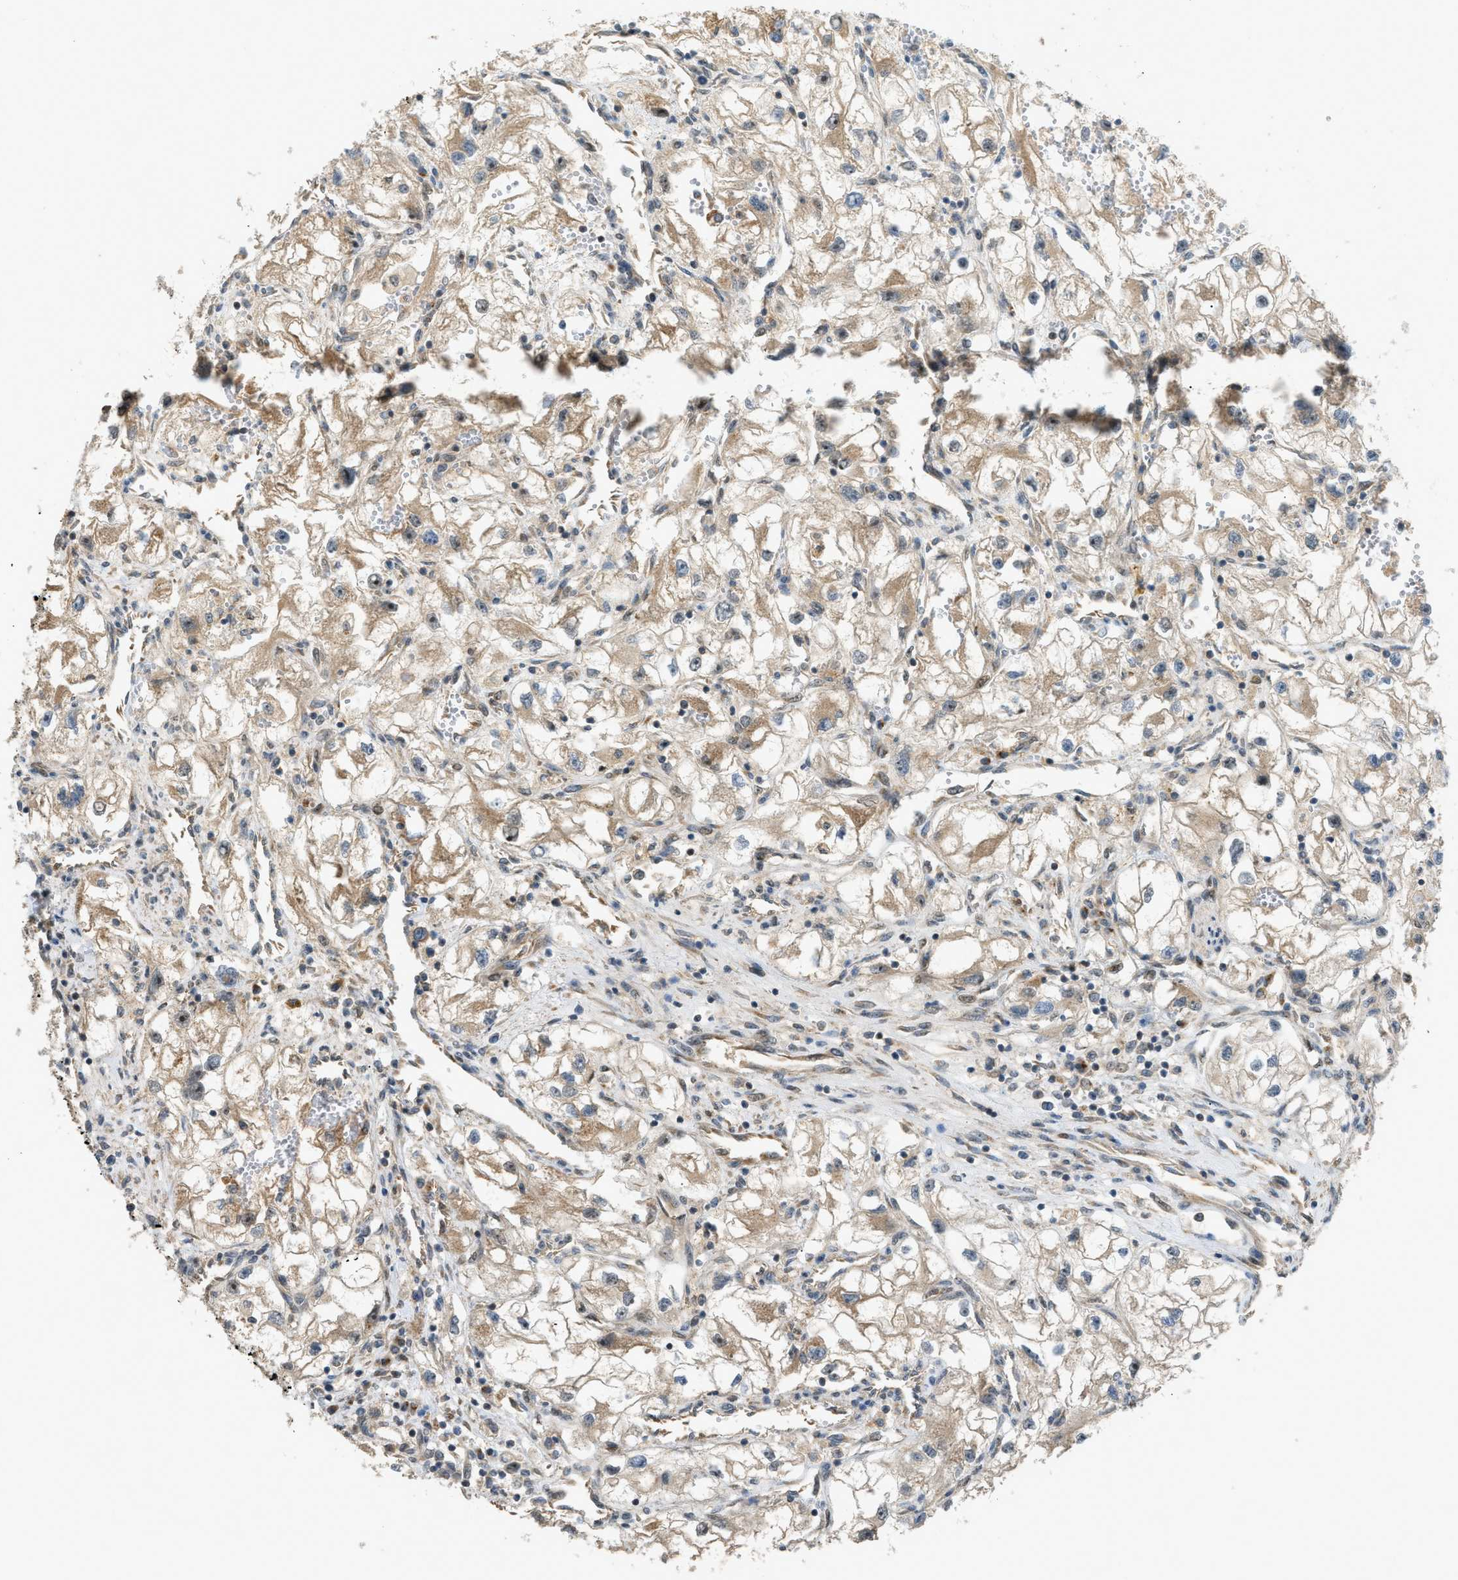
{"staining": {"intensity": "weak", "quantity": ">75%", "location": "cytoplasmic/membranous"}, "tissue": "renal cancer", "cell_type": "Tumor cells", "image_type": "cancer", "snomed": [{"axis": "morphology", "description": "Adenocarcinoma, NOS"}, {"axis": "topography", "description": "Kidney"}], "caption": "An immunohistochemistry photomicrograph of neoplastic tissue is shown. Protein staining in brown shows weak cytoplasmic/membranous positivity in renal cancer within tumor cells. The protein of interest is stained brown, and the nuclei are stained in blue (DAB (3,3'-diaminobenzidine) IHC with brightfield microscopy, high magnification).", "gene": "CCDC186", "patient": {"sex": "female", "age": 70}}